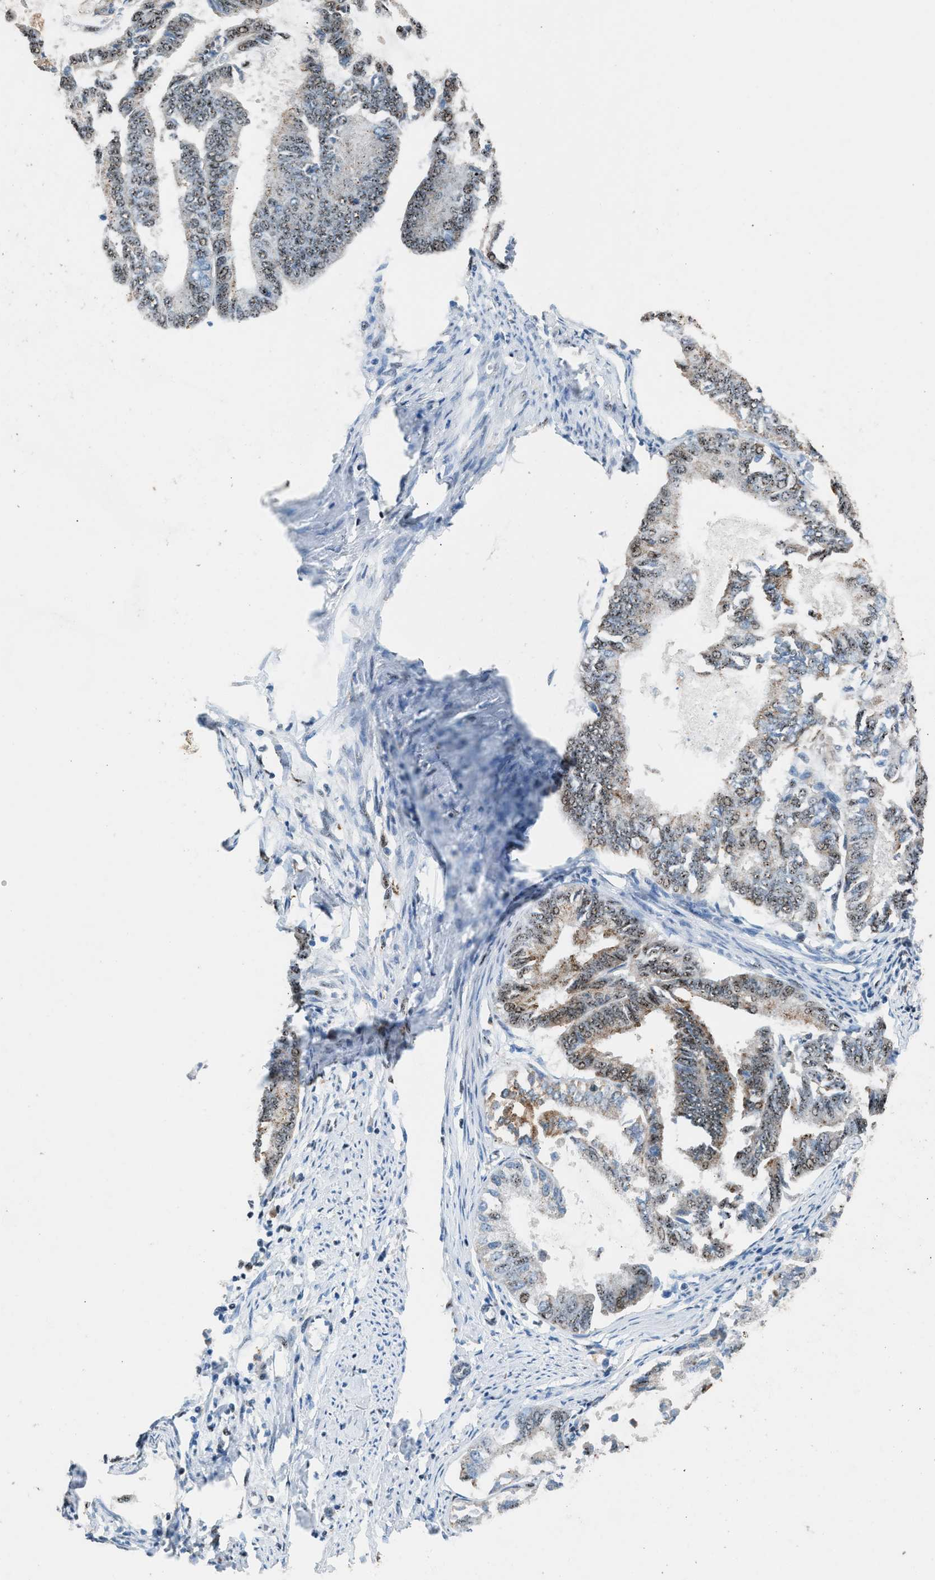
{"staining": {"intensity": "weak", "quantity": "25%-75%", "location": "cytoplasmic/membranous,nuclear"}, "tissue": "endometrial cancer", "cell_type": "Tumor cells", "image_type": "cancer", "snomed": [{"axis": "morphology", "description": "Adenocarcinoma, NOS"}, {"axis": "topography", "description": "Endometrium"}], "caption": "High-power microscopy captured an immunohistochemistry histopathology image of endometrial cancer (adenocarcinoma), revealing weak cytoplasmic/membranous and nuclear staining in approximately 25%-75% of tumor cells.", "gene": "CENPP", "patient": {"sex": "female", "age": 86}}